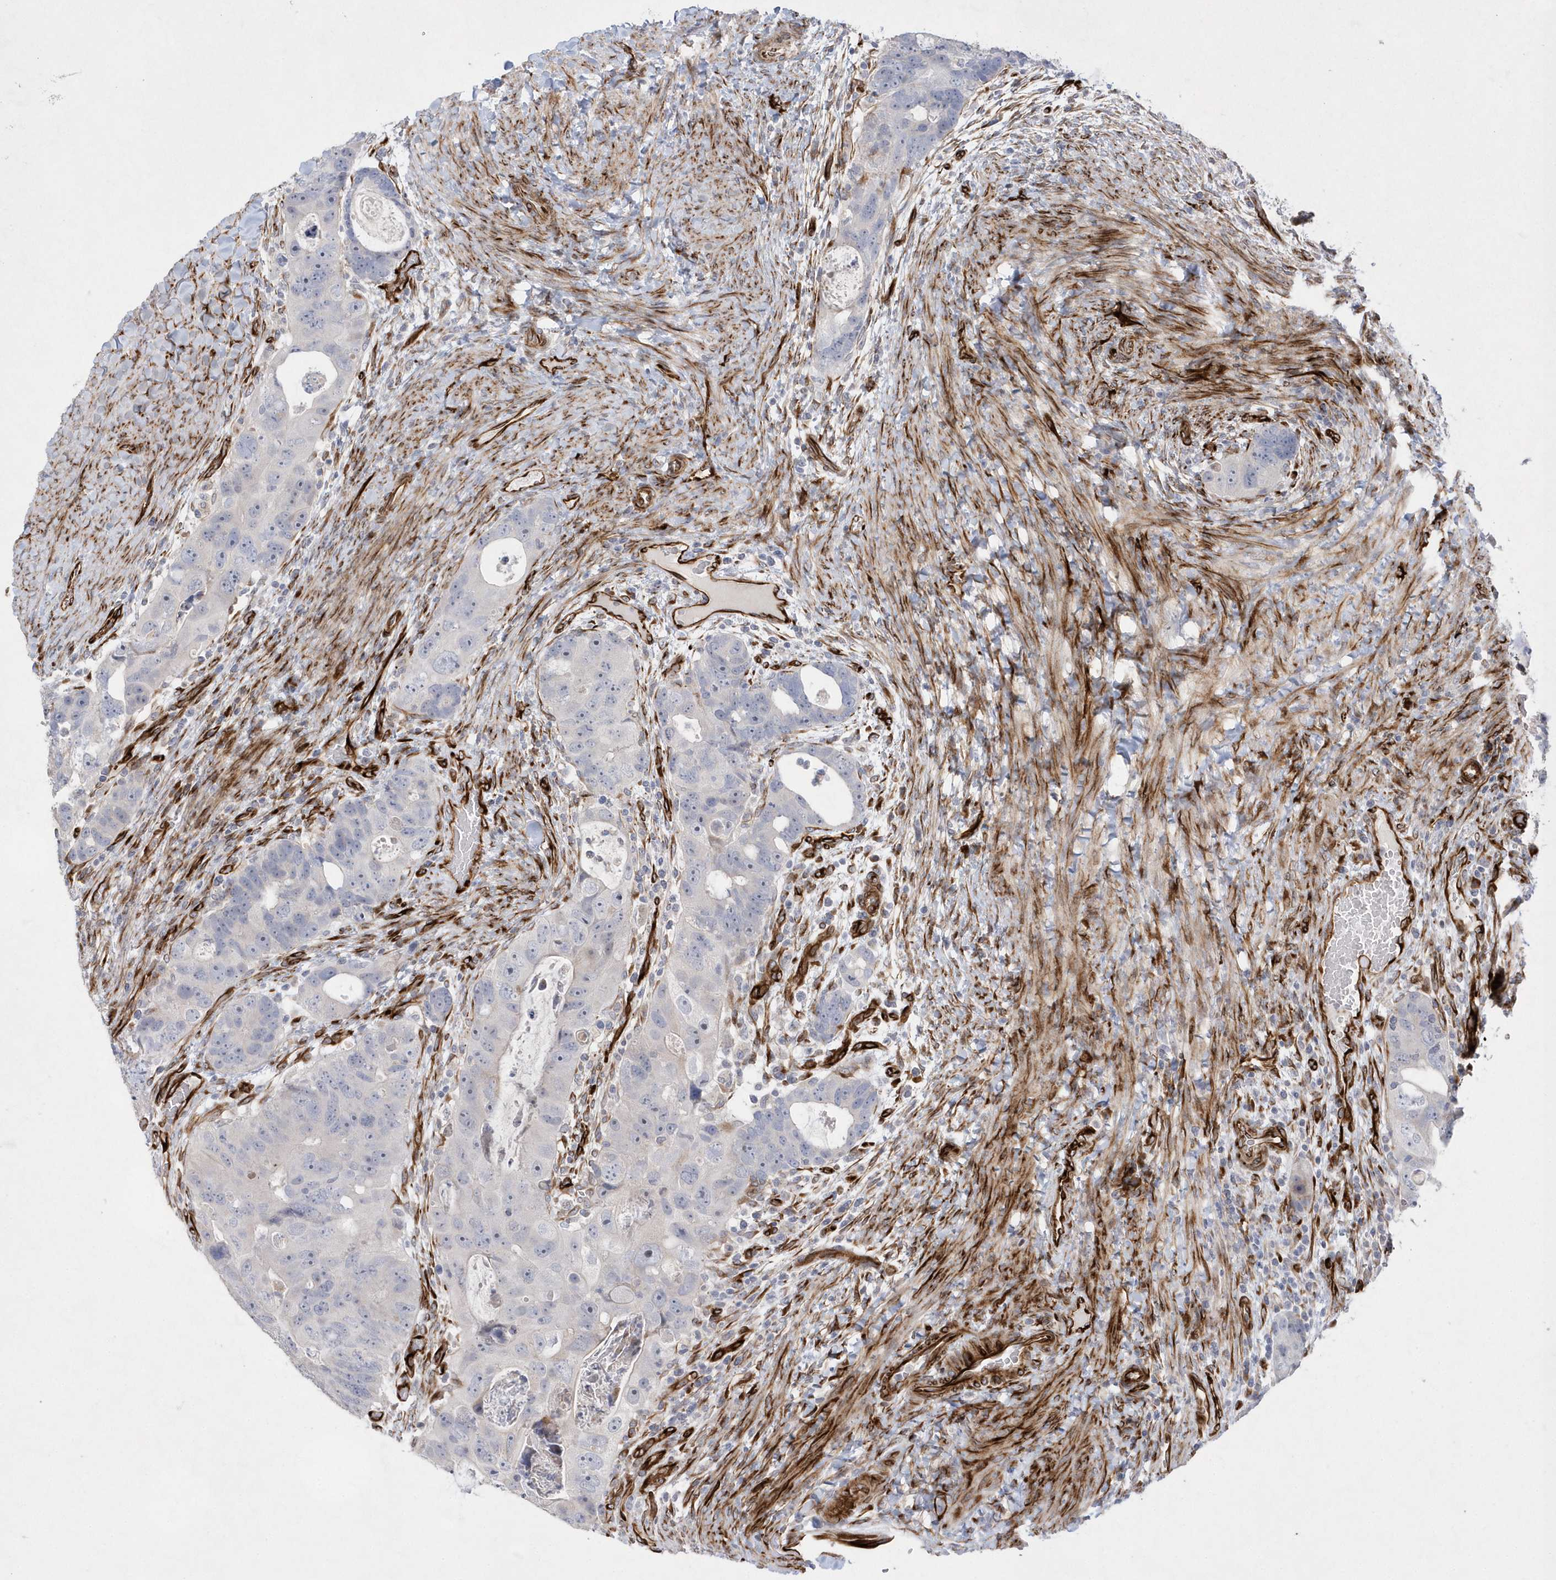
{"staining": {"intensity": "negative", "quantity": "none", "location": "none"}, "tissue": "colorectal cancer", "cell_type": "Tumor cells", "image_type": "cancer", "snomed": [{"axis": "morphology", "description": "Adenocarcinoma, NOS"}, {"axis": "topography", "description": "Rectum"}], "caption": "This is an immunohistochemistry (IHC) photomicrograph of colorectal cancer (adenocarcinoma). There is no staining in tumor cells.", "gene": "TMEM132B", "patient": {"sex": "male", "age": 59}}